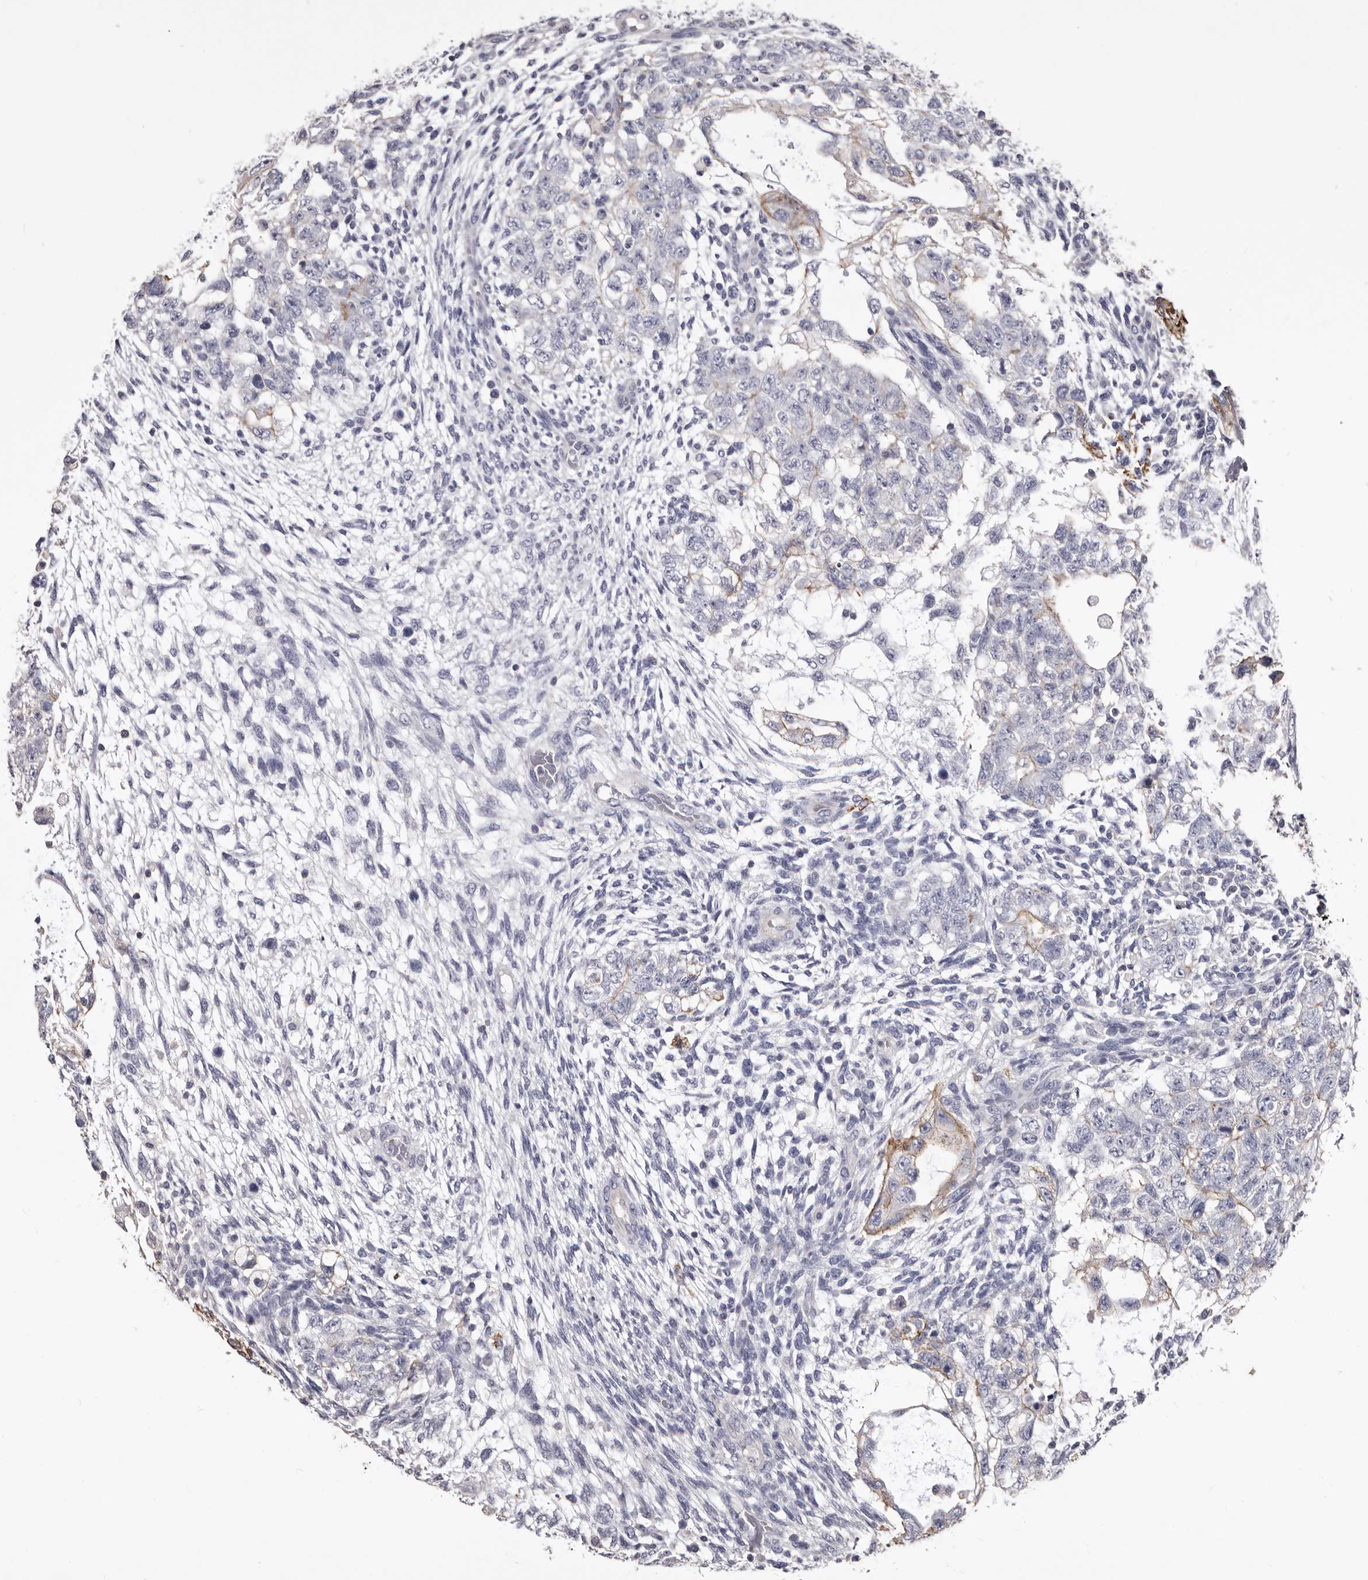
{"staining": {"intensity": "moderate", "quantity": "<25%", "location": "cytoplasmic/membranous"}, "tissue": "testis cancer", "cell_type": "Tumor cells", "image_type": "cancer", "snomed": [{"axis": "morphology", "description": "Normal tissue, NOS"}, {"axis": "morphology", "description": "Carcinoma, Embryonal, NOS"}, {"axis": "topography", "description": "Testis"}], "caption": "Testis cancer tissue exhibits moderate cytoplasmic/membranous staining in about <25% of tumor cells, visualized by immunohistochemistry. (Stains: DAB in brown, nuclei in blue, Microscopy: brightfield microscopy at high magnification).", "gene": "LAD1", "patient": {"sex": "male", "age": 36}}